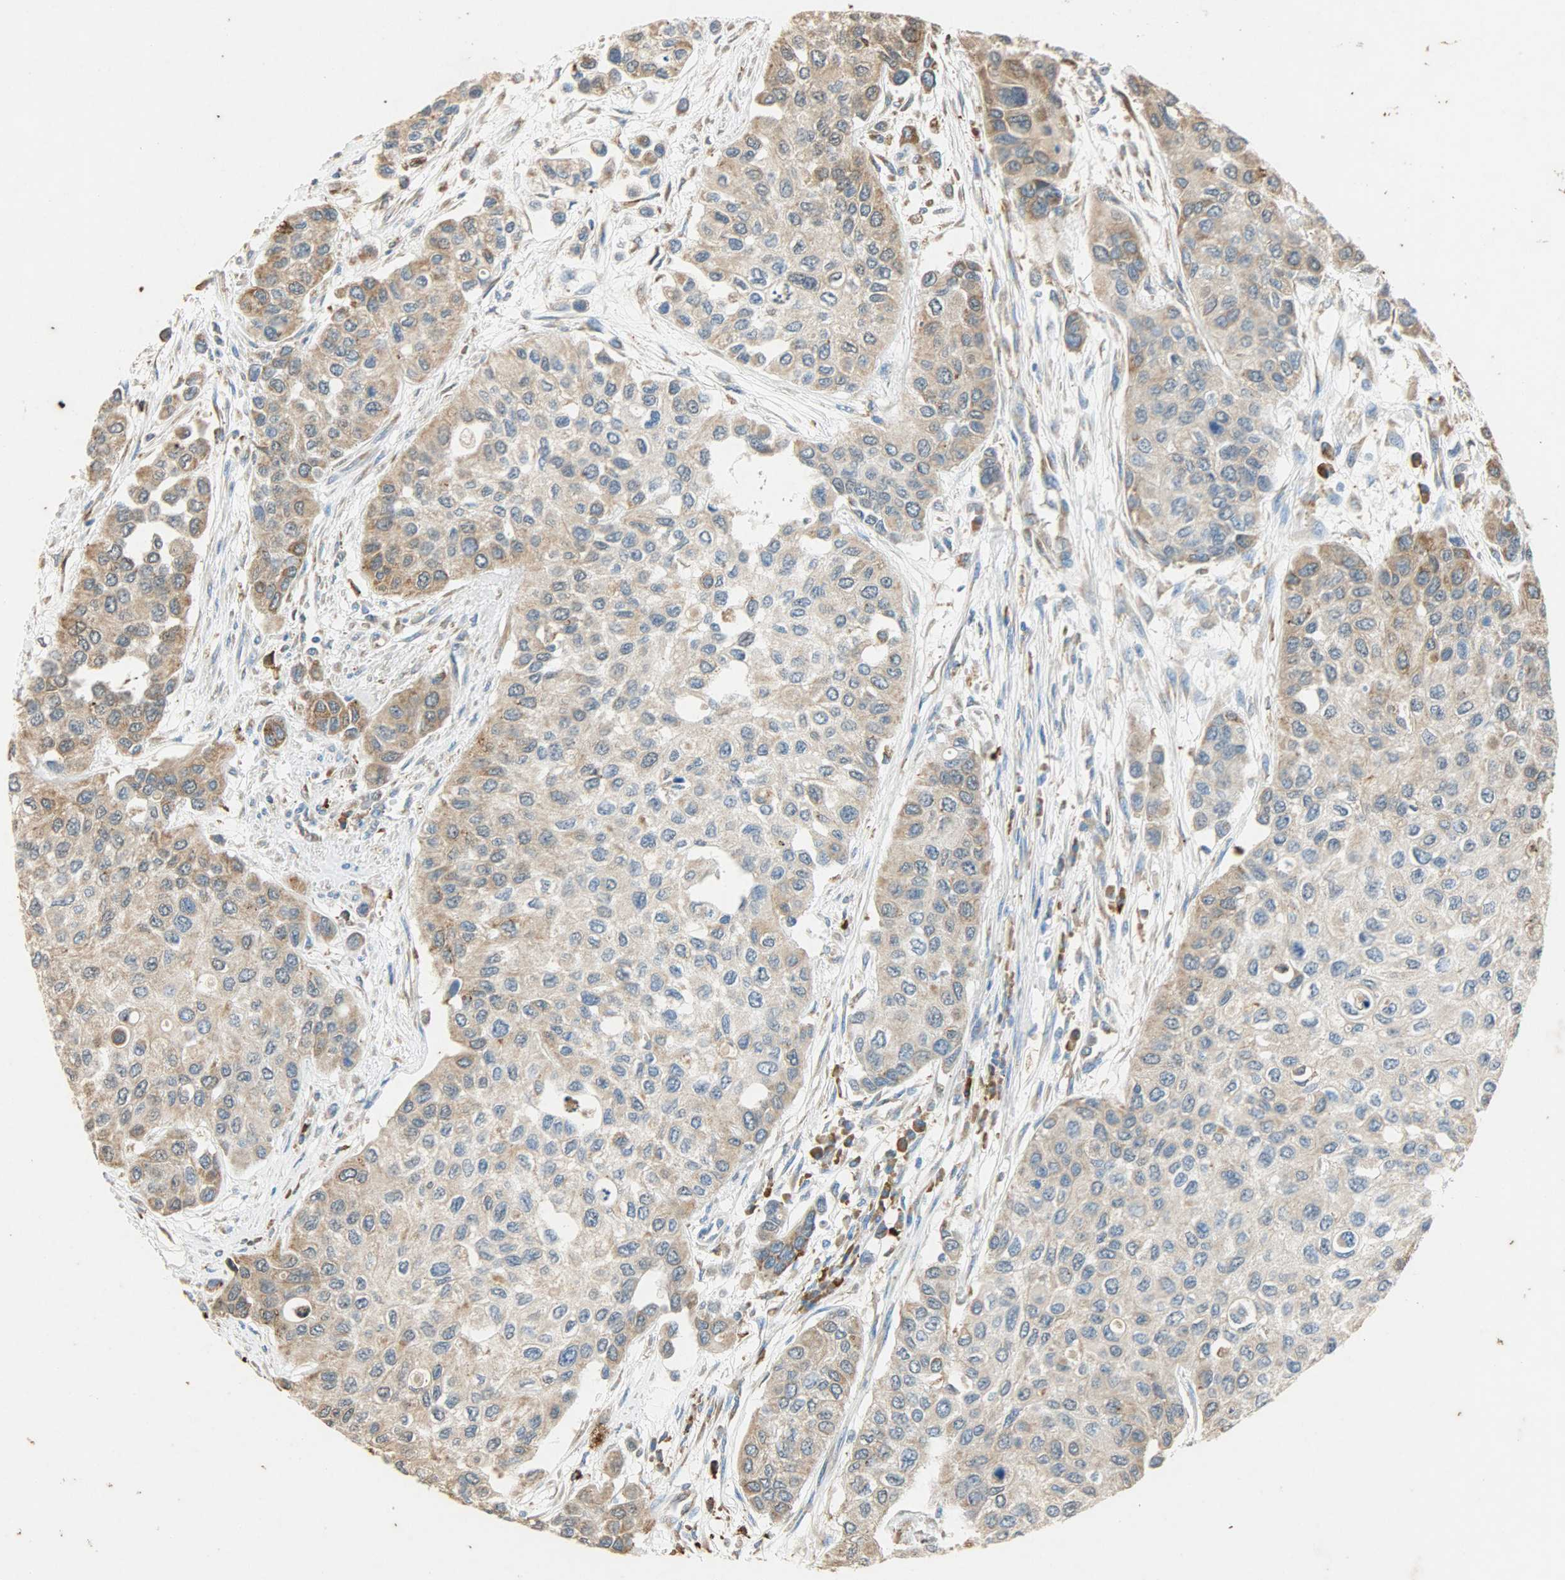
{"staining": {"intensity": "moderate", "quantity": ">75%", "location": "cytoplasmic/membranous"}, "tissue": "urothelial cancer", "cell_type": "Tumor cells", "image_type": "cancer", "snomed": [{"axis": "morphology", "description": "Urothelial carcinoma, High grade"}, {"axis": "topography", "description": "Urinary bladder"}], "caption": "Tumor cells show medium levels of moderate cytoplasmic/membranous expression in approximately >75% of cells in human urothelial carcinoma (high-grade).", "gene": "HSPA5", "patient": {"sex": "female", "age": 56}}